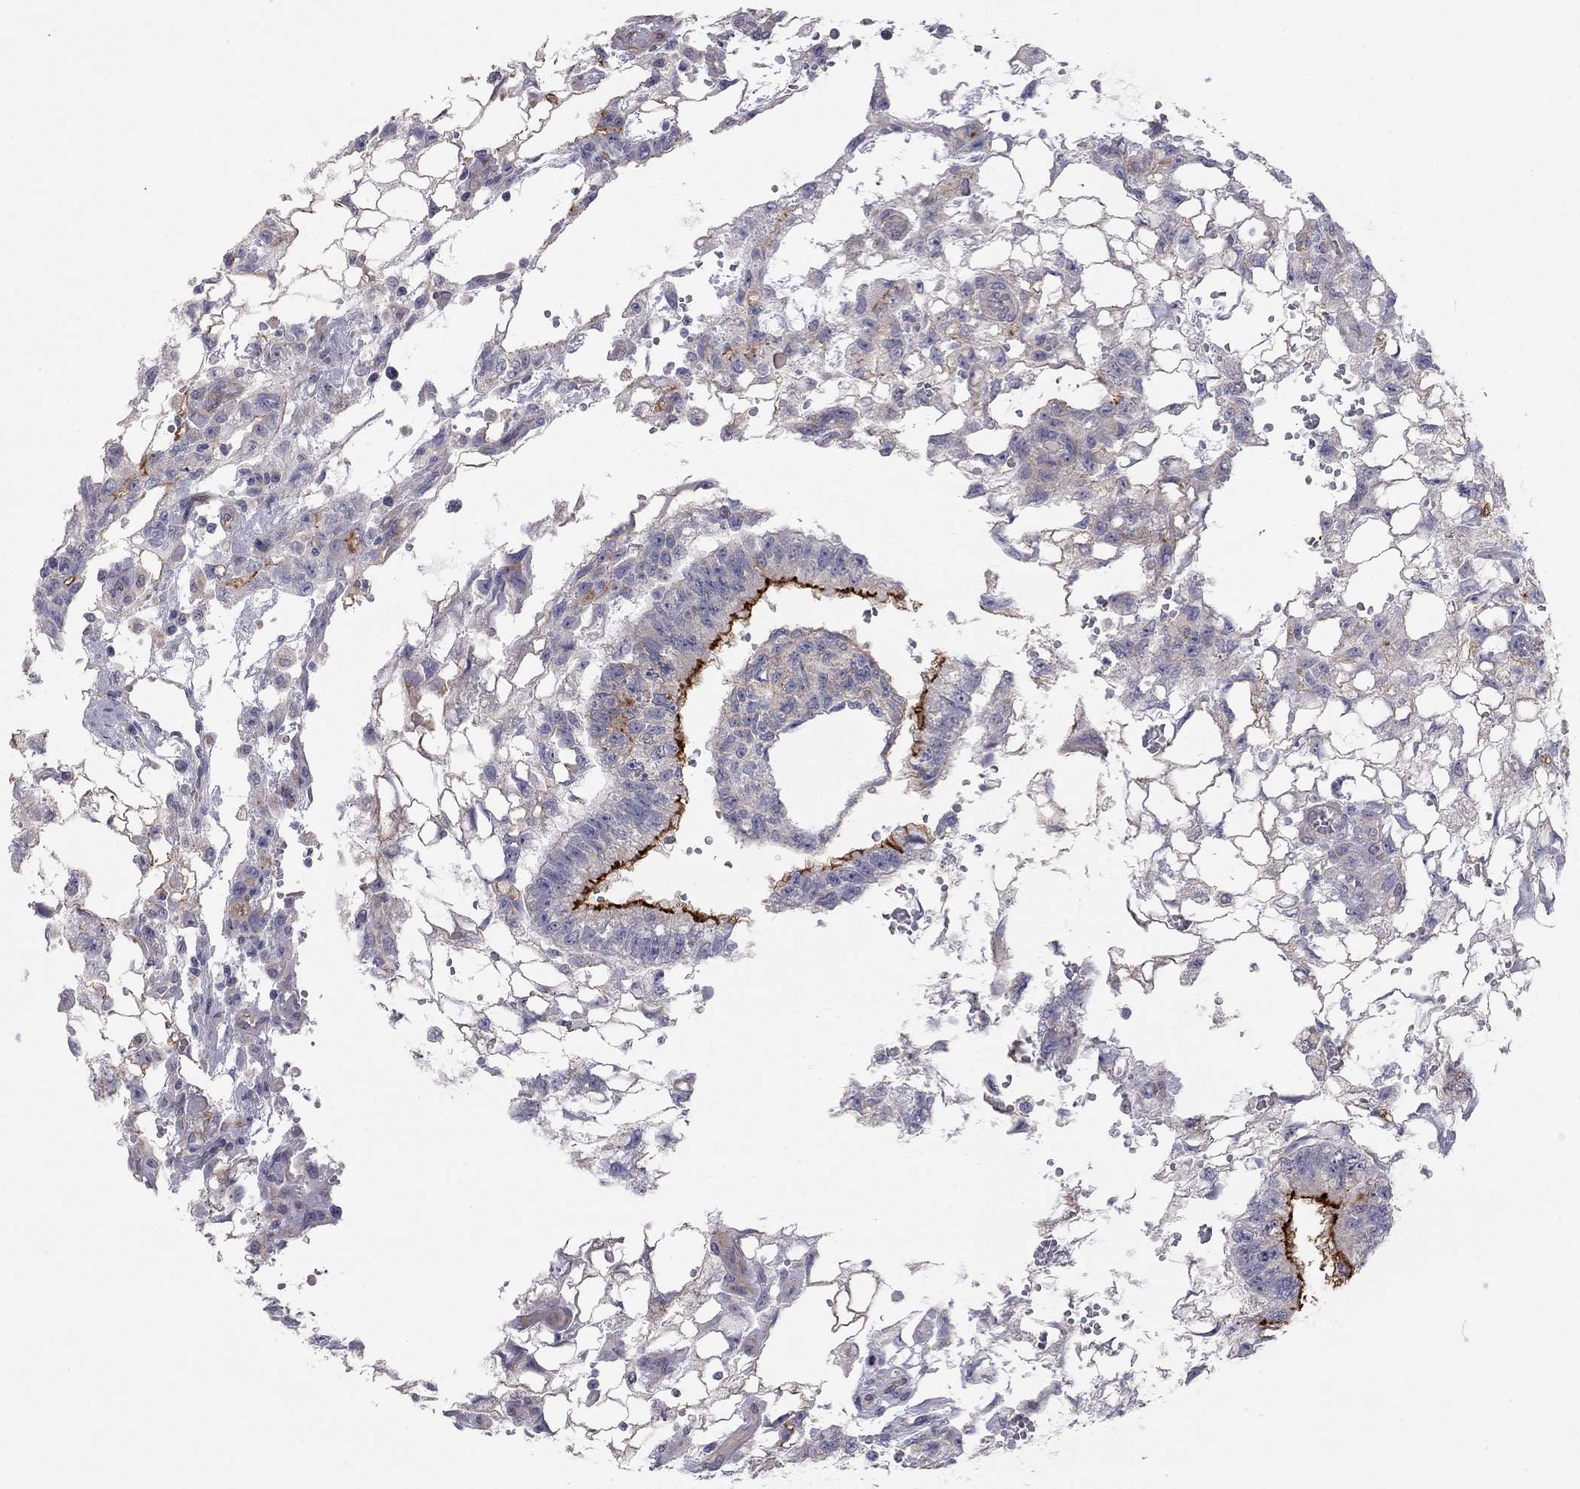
{"staining": {"intensity": "strong", "quantity": "<25%", "location": "cytoplasmic/membranous"}, "tissue": "testis cancer", "cell_type": "Tumor cells", "image_type": "cancer", "snomed": [{"axis": "morphology", "description": "Carcinoma, Embryonal, NOS"}, {"axis": "topography", "description": "Testis"}], "caption": "Protein analysis of testis cancer (embryonal carcinoma) tissue shows strong cytoplasmic/membranous staining in about <25% of tumor cells.", "gene": "GPRC5B", "patient": {"sex": "male", "age": 32}}